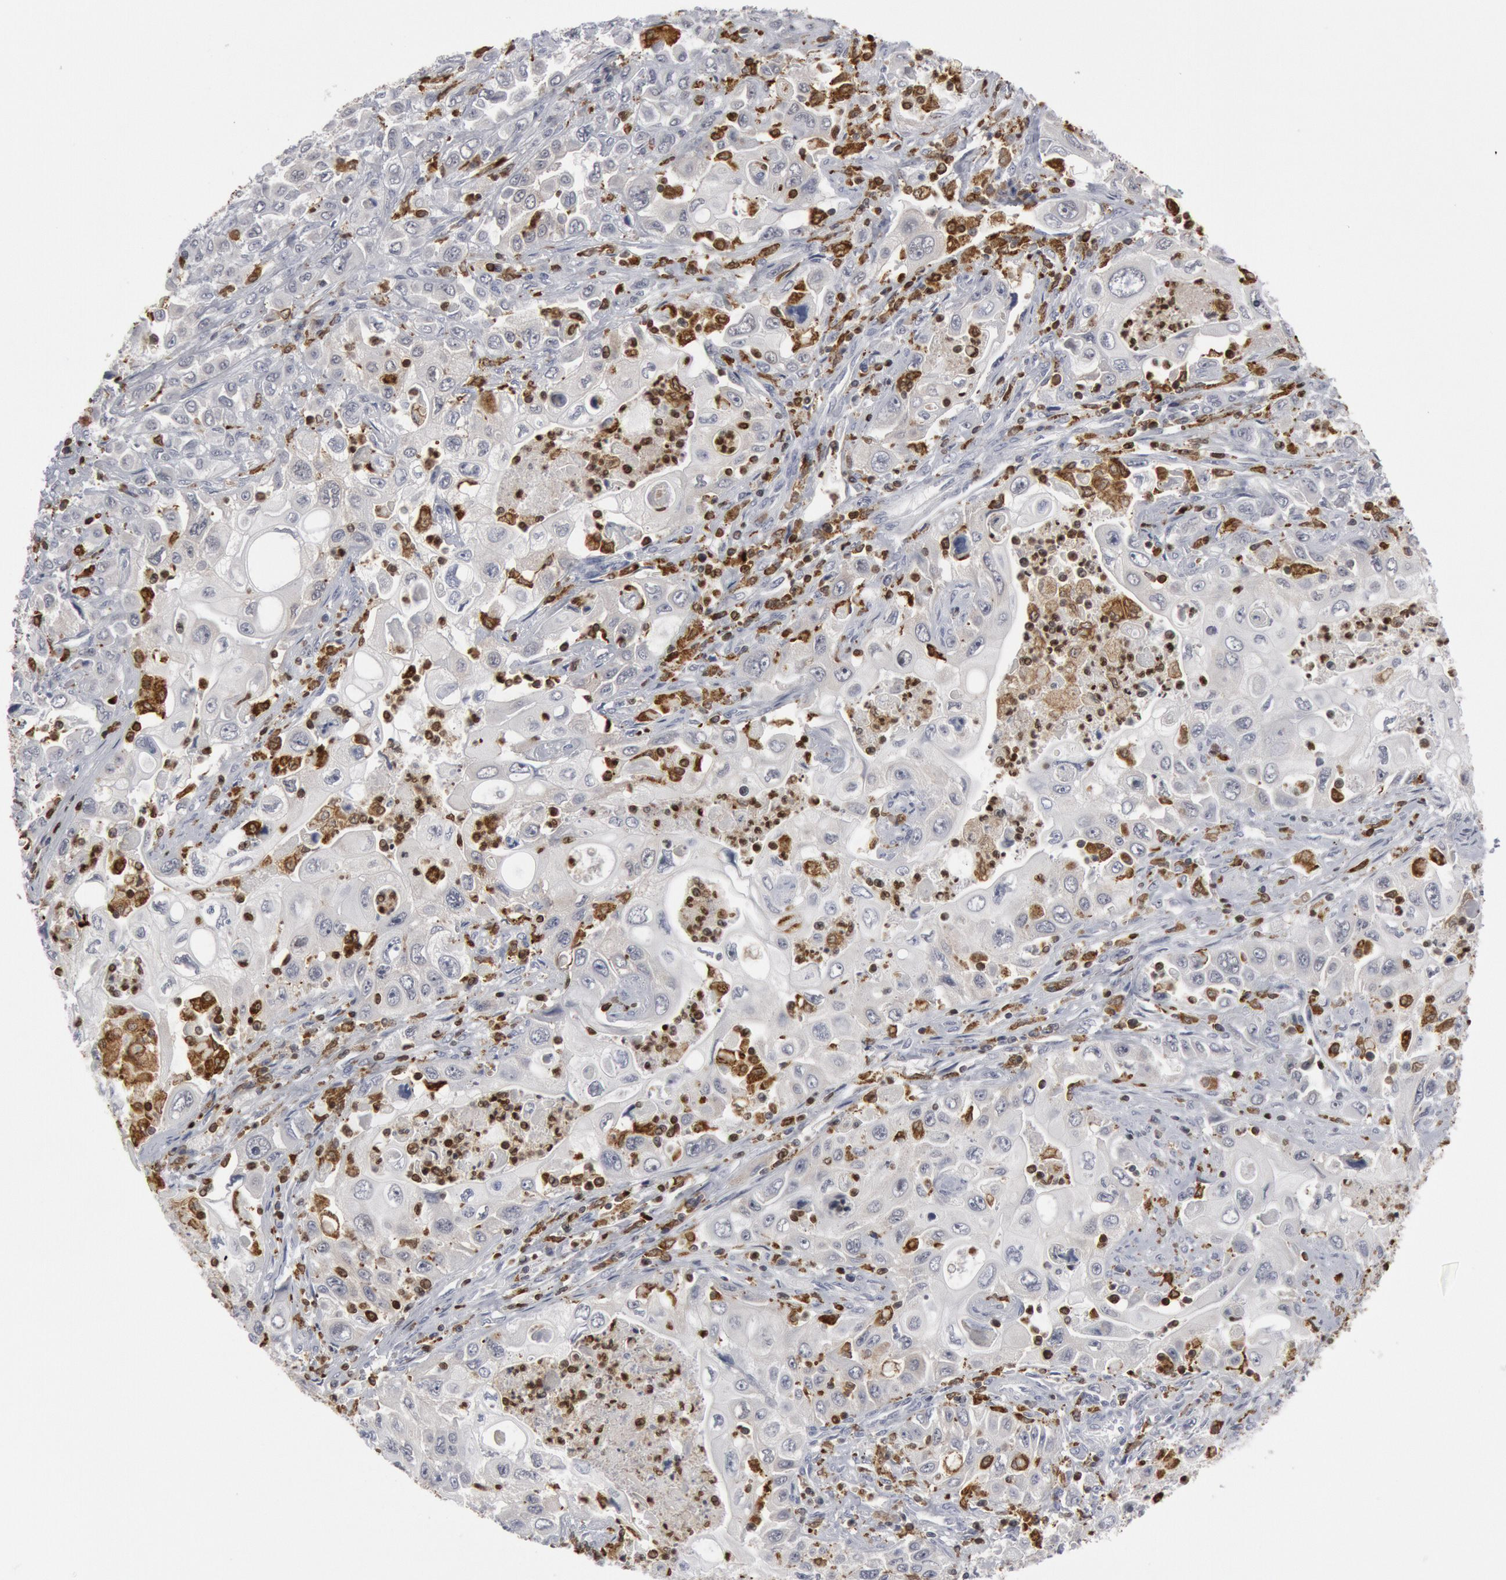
{"staining": {"intensity": "negative", "quantity": "none", "location": "none"}, "tissue": "pancreatic cancer", "cell_type": "Tumor cells", "image_type": "cancer", "snomed": [{"axis": "morphology", "description": "Adenocarcinoma, NOS"}, {"axis": "topography", "description": "Pancreas"}], "caption": "This is an immunohistochemistry micrograph of human adenocarcinoma (pancreatic). There is no positivity in tumor cells.", "gene": "PTPN6", "patient": {"sex": "male", "age": 70}}